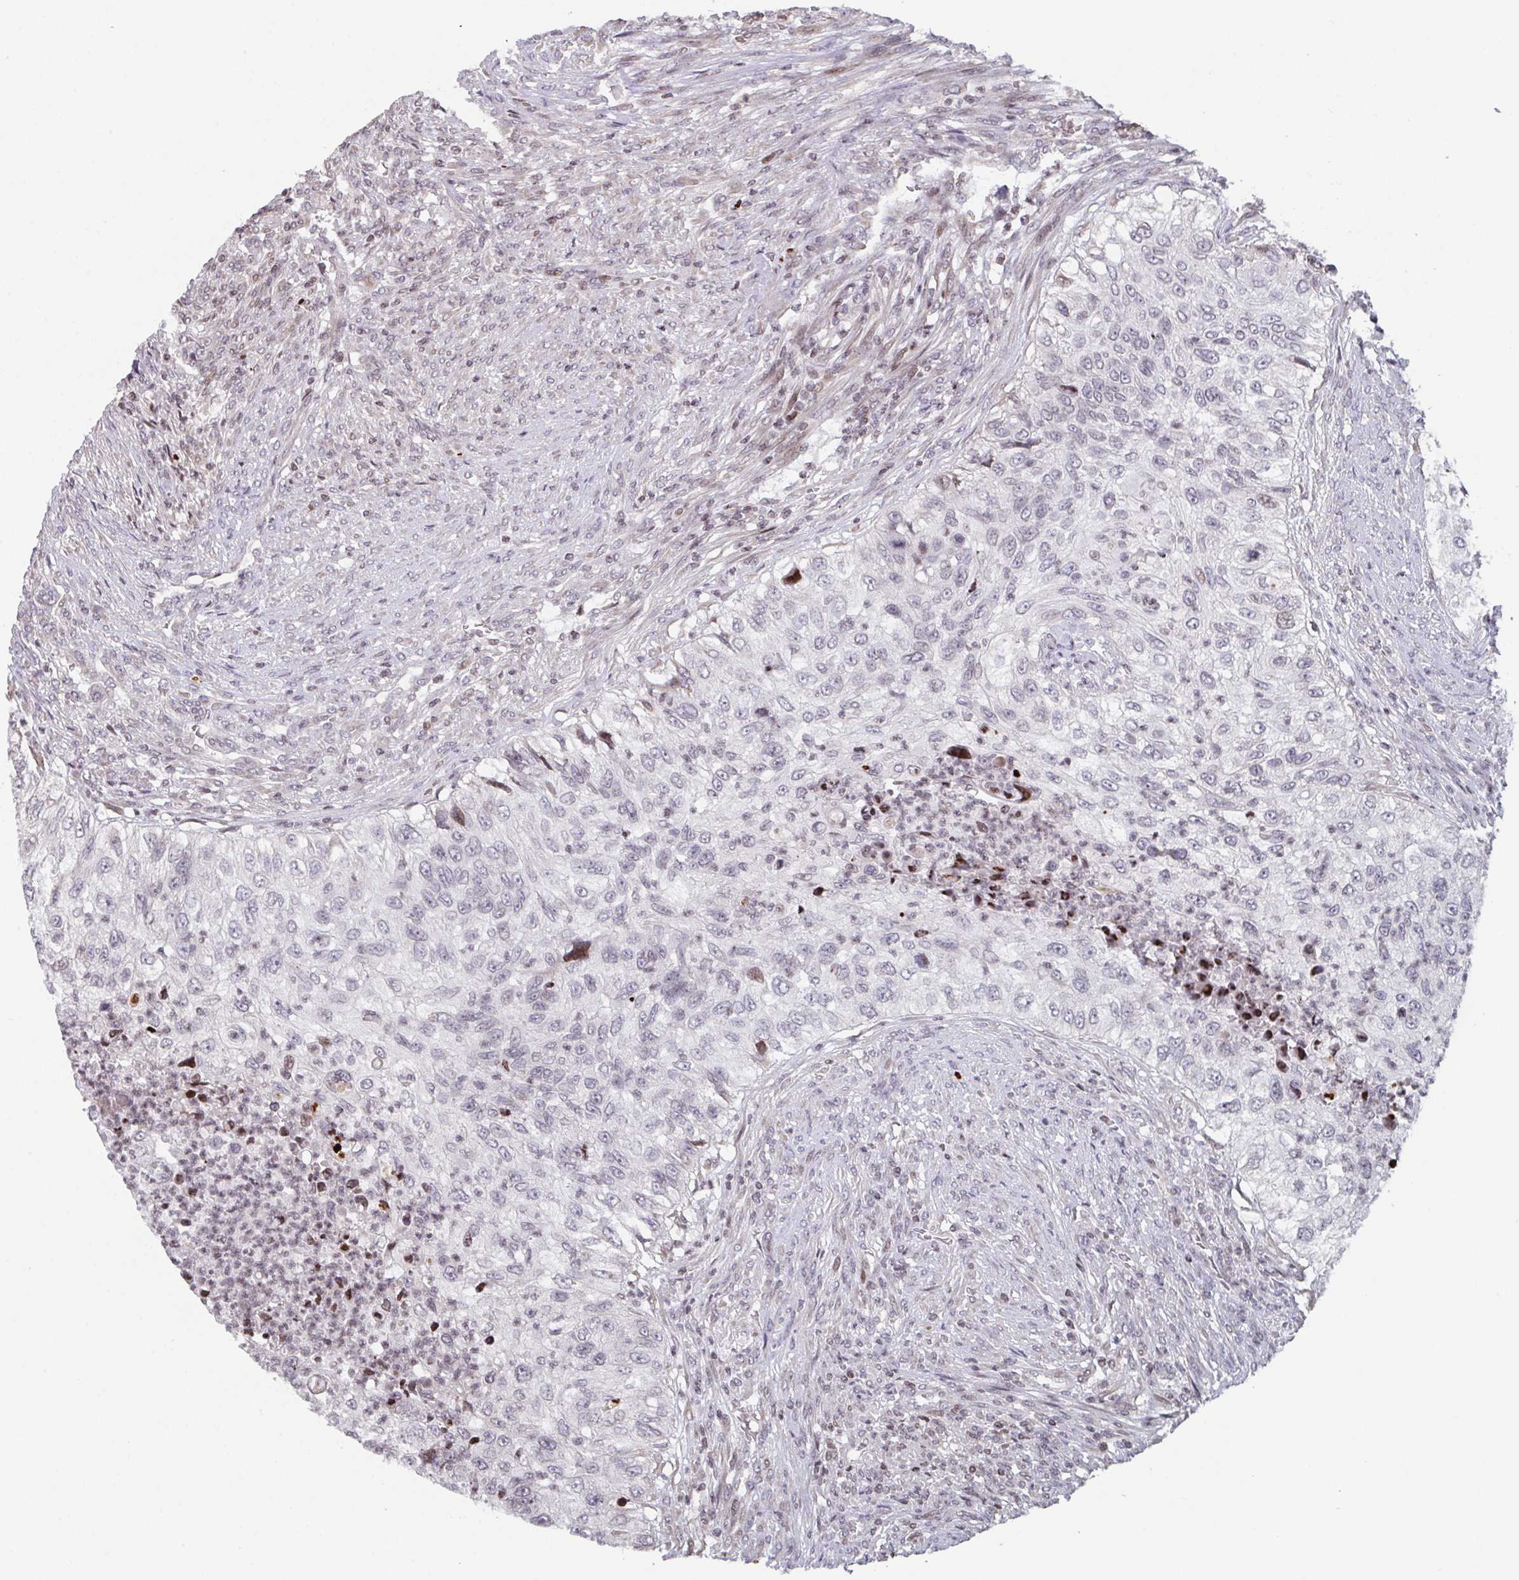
{"staining": {"intensity": "moderate", "quantity": "<25%", "location": "nuclear"}, "tissue": "urothelial cancer", "cell_type": "Tumor cells", "image_type": "cancer", "snomed": [{"axis": "morphology", "description": "Urothelial carcinoma, High grade"}, {"axis": "topography", "description": "Urinary bladder"}], "caption": "Immunohistochemistry (IHC) of urothelial cancer shows low levels of moderate nuclear expression in about <25% of tumor cells.", "gene": "PCDHB8", "patient": {"sex": "female", "age": 60}}